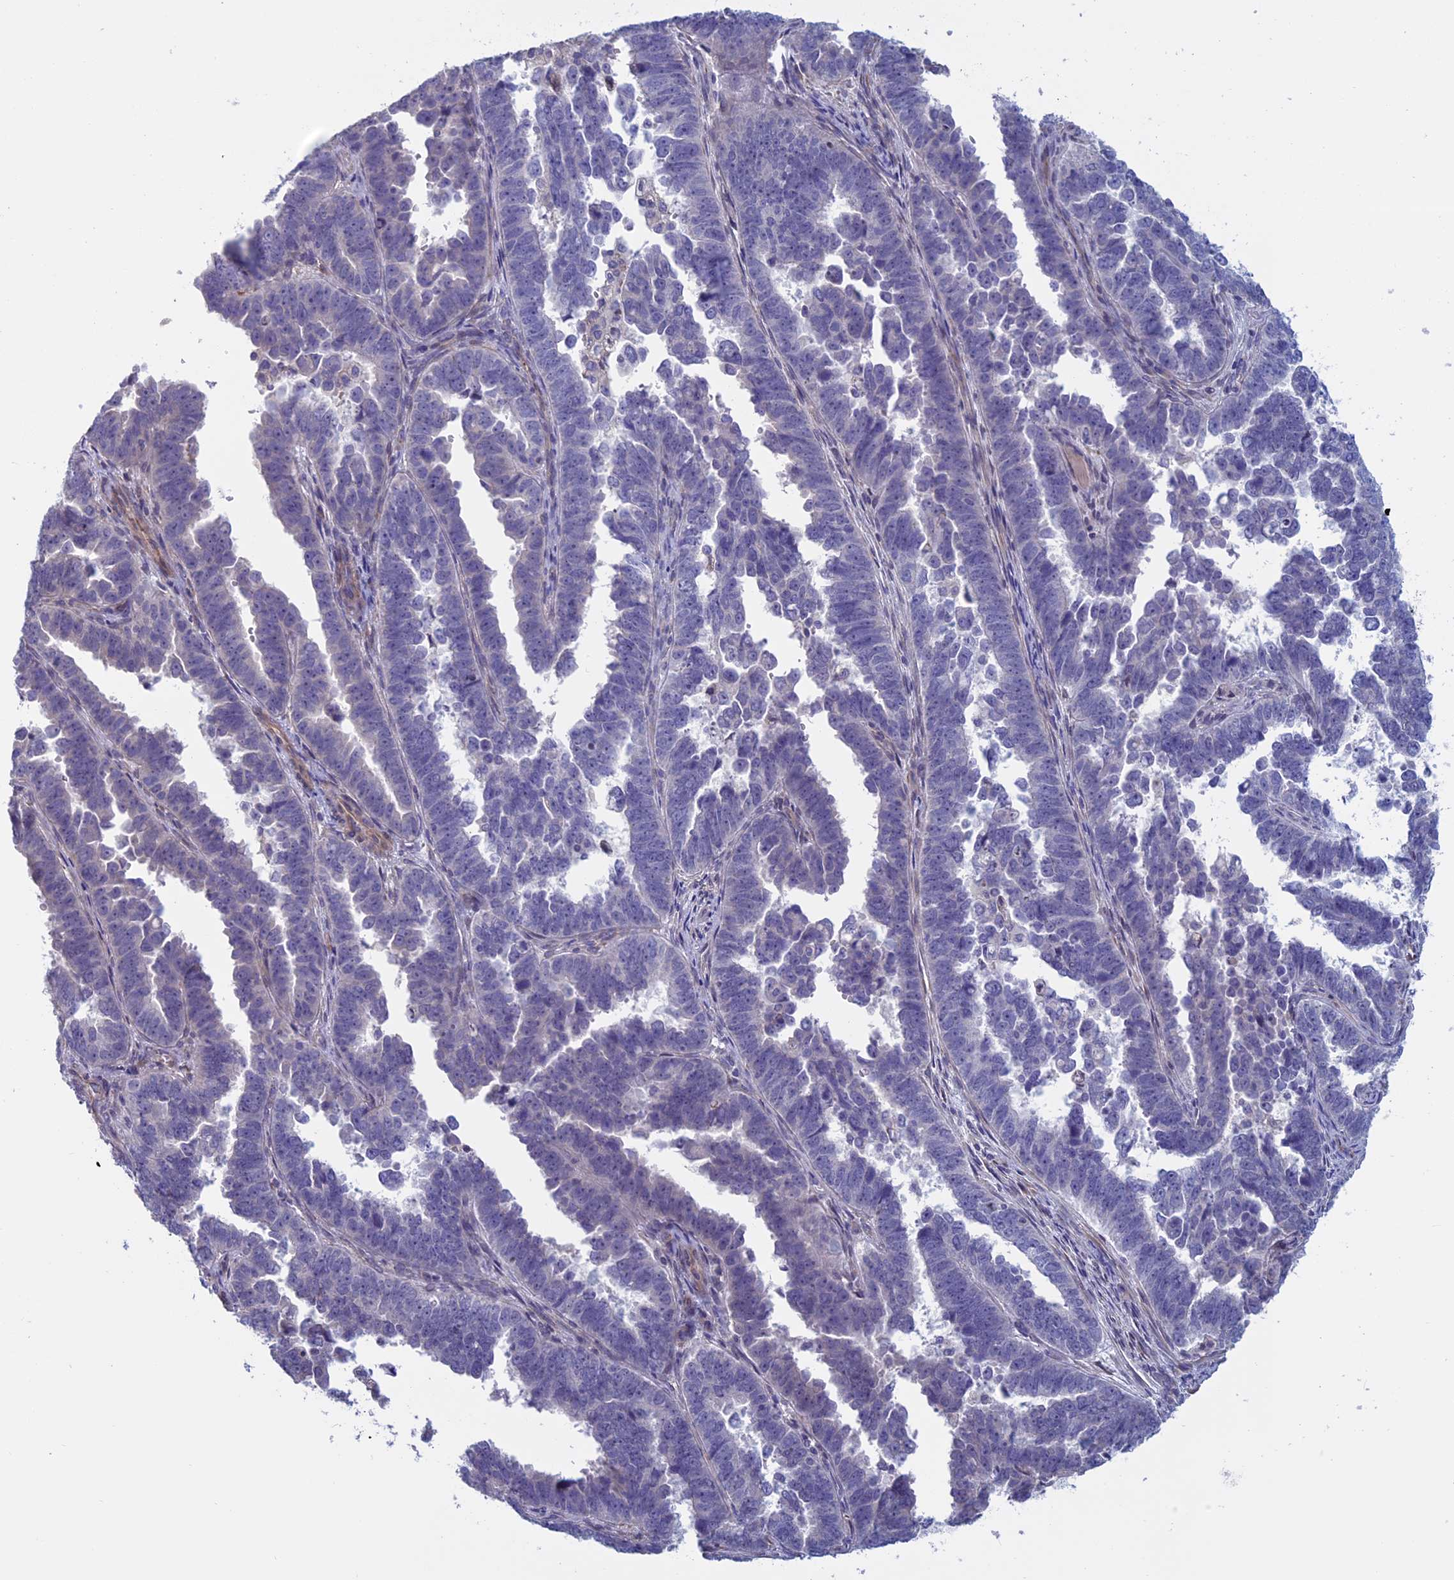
{"staining": {"intensity": "negative", "quantity": "none", "location": "none"}, "tissue": "endometrial cancer", "cell_type": "Tumor cells", "image_type": "cancer", "snomed": [{"axis": "morphology", "description": "Adenocarcinoma, NOS"}, {"axis": "topography", "description": "Endometrium"}], "caption": "Adenocarcinoma (endometrial) was stained to show a protein in brown. There is no significant expression in tumor cells.", "gene": "BCL2L10", "patient": {"sex": "female", "age": 75}}